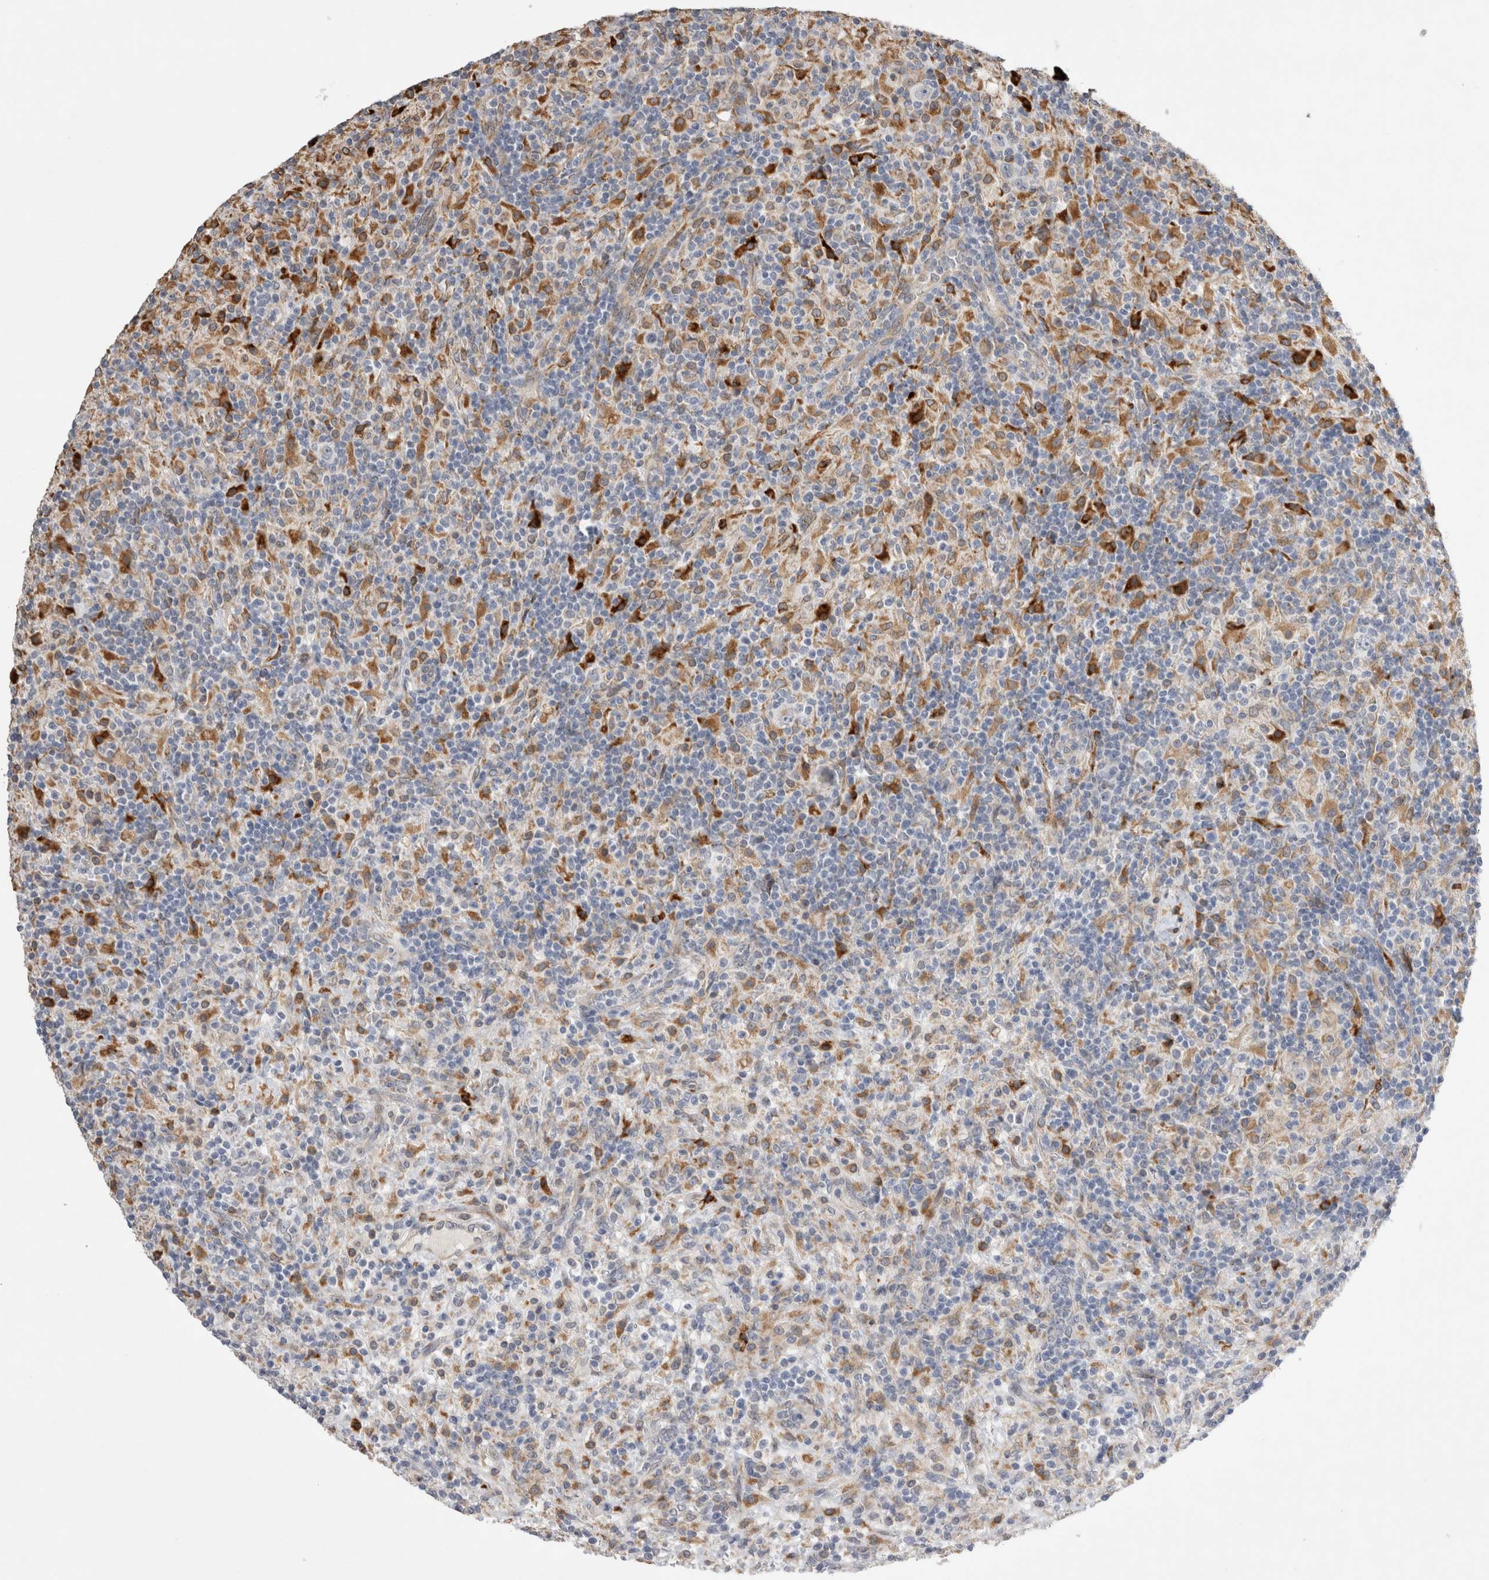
{"staining": {"intensity": "negative", "quantity": "none", "location": "none"}, "tissue": "lymphoma", "cell_type": "Tumor cells", "image_type": "cancer", "snomed": [{"axis": "morphology", "description": "Hodgkin's disease, NOS"}, {"axis": "topography", "description": "Lymph node"}], "caption": "Immunohistochemistry micrograph of neoplastic tissue: human lymphoma stained with DAB exhibits no significant protein expression in tumor cells. (Immunohistochemistry, brightfield microscopy, high magnification).", "gene": "TRMT9B", "patient": {"sex": "male", "age": 70}}